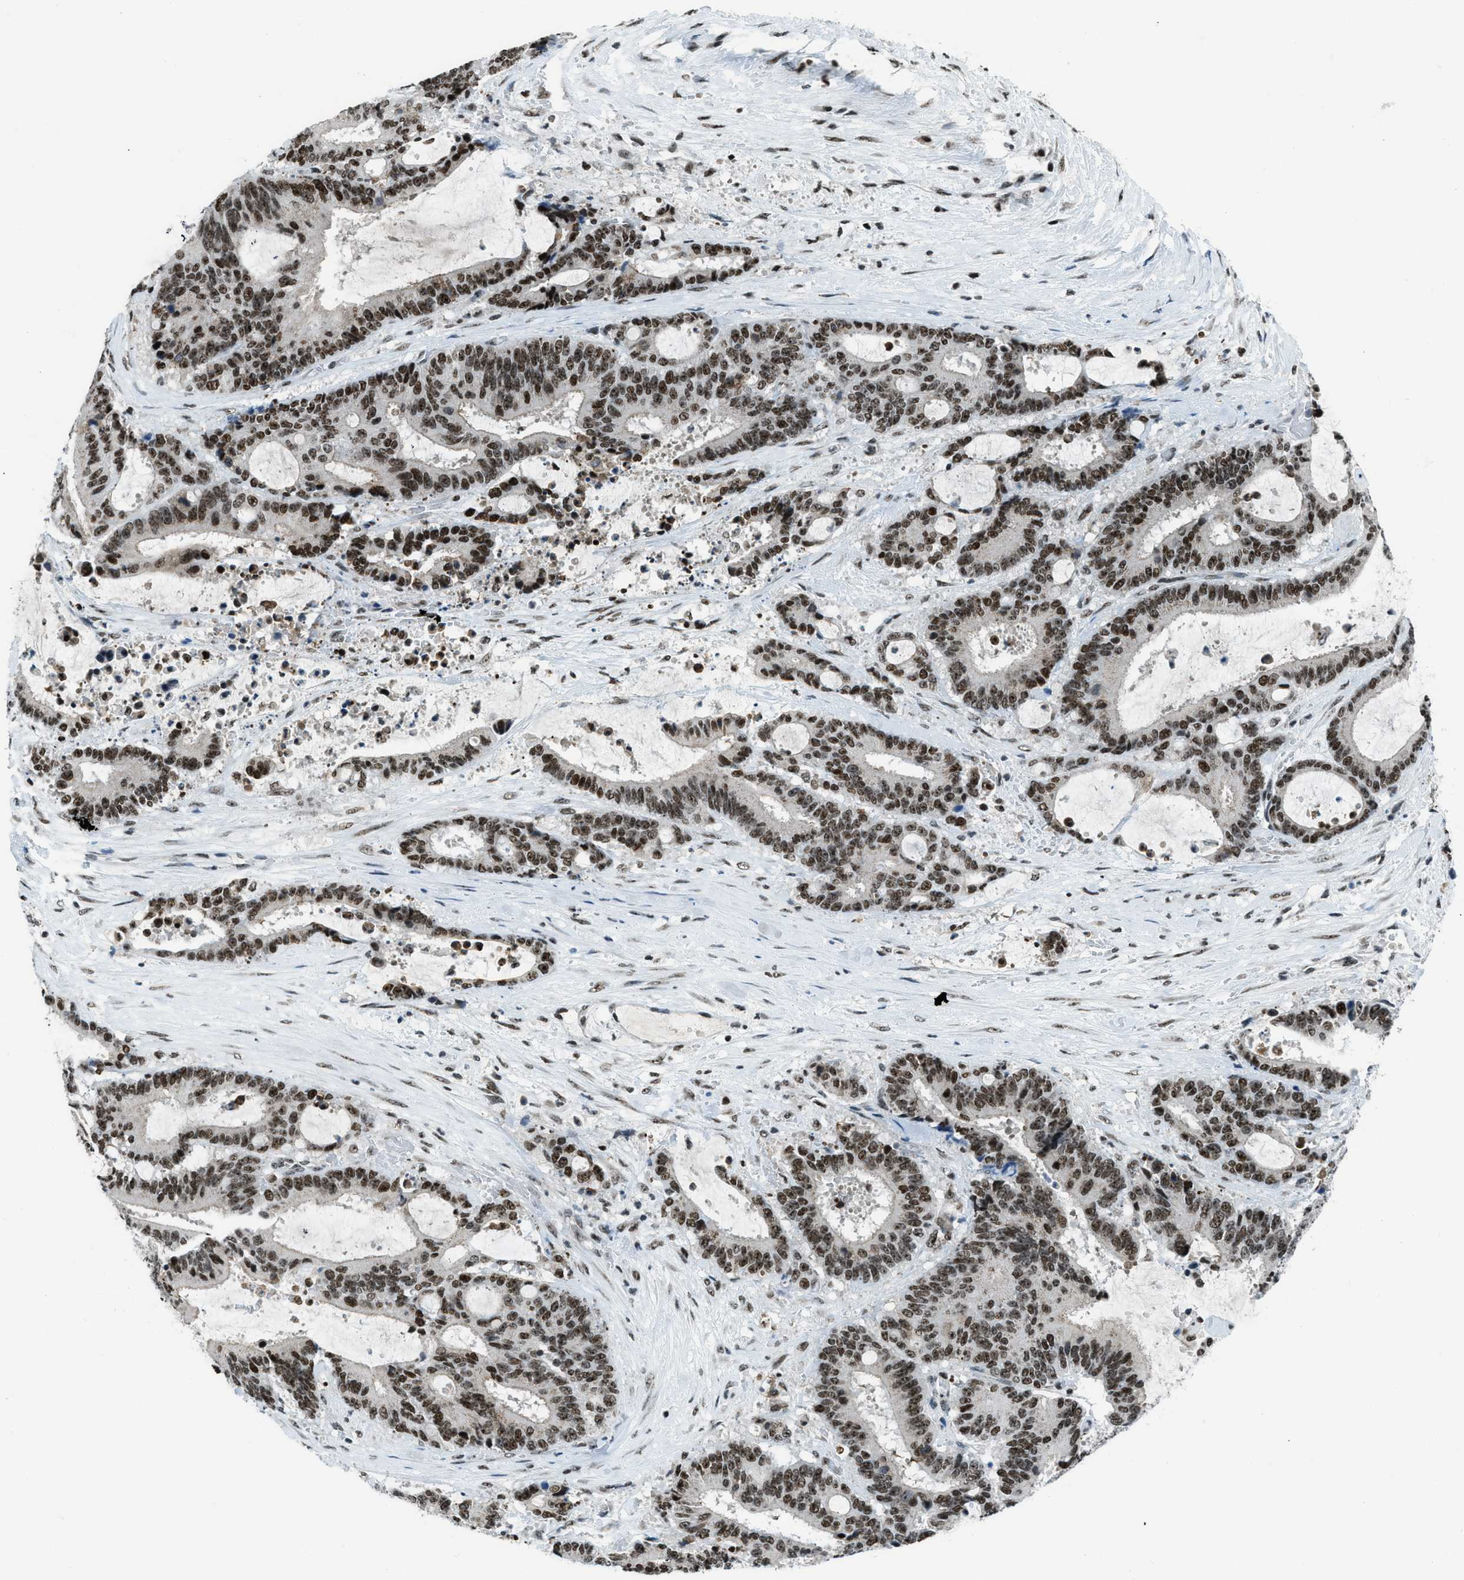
{"staining": {"intensity": "strong", "quantity": ">75%", "location": "nuclear"}, "tissue": "liver cancer", "cell_type": "Tumor cells", "image_type": "cancer", "snomed": [{"axis": "morphology", "description": "Normal tissue, NOS"}, {"axis": "morphology", "description": "Cholangiocarcinoma"}, {"axis": "topography", "description": "Liver"}, {"axis": "topography", "description": "Peripheral nerve tissue"}], "caption": "Tumor cells display strong nuclear positivity in about >75% of cells in liver cancer (cholangiocarcinoma). (Stains: DAB in brown, nuclei in blue, Microscopy: brightfield microscopy at high magnification).", "gene": "RAD51B", "patient": {"sex": "female", "age": 73}}